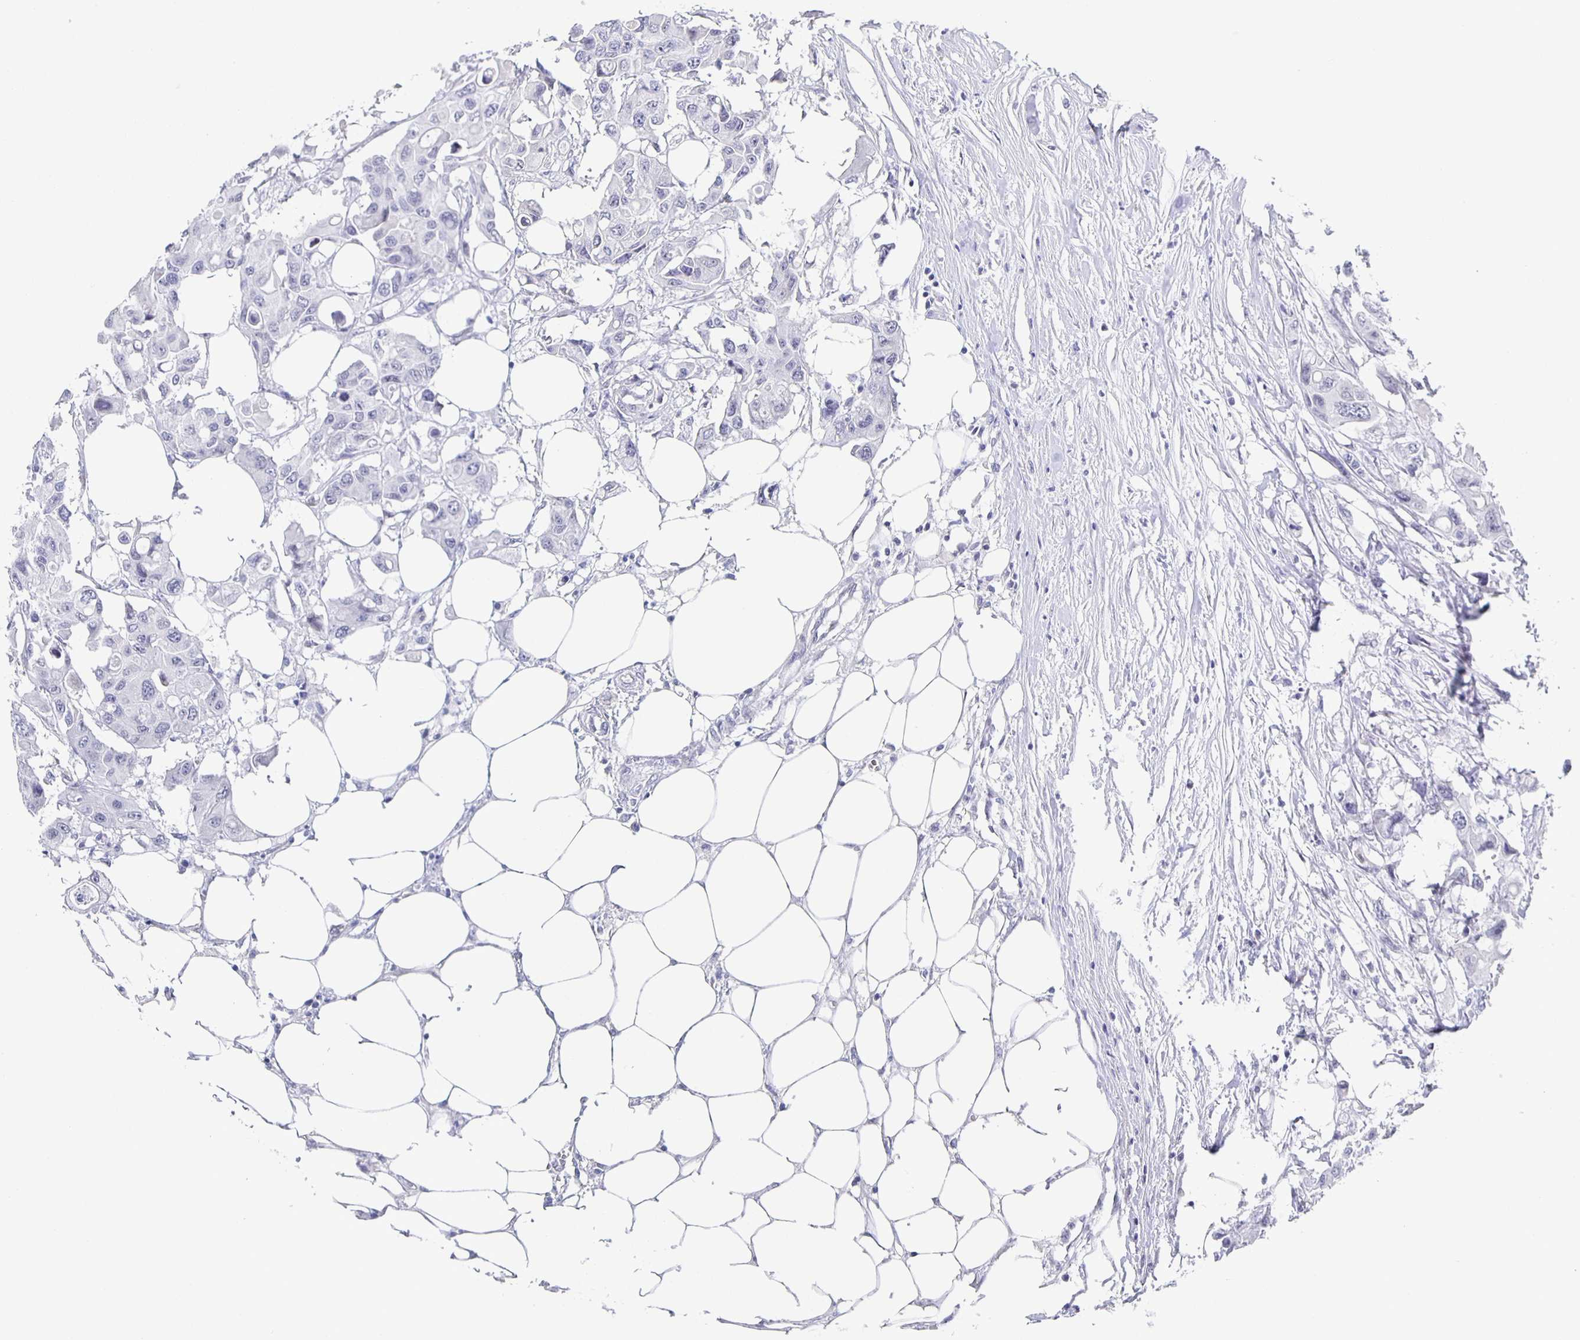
{"staining": {"intensity": "negative", "quantity": "none", "location": "none"}, "tissue": "colorectal cancer", "cell_type": "Tumor cells", "image_type": "cancer", "snomed": [{"axis": "morphology", "description": "Adenocarcinoma, NOS"}, {"axis": "topography", "description": "Colon"}], "caption": "This image is of colorectal cancer (adenocarcinoma) stained with IHC to label a protein in brown with the nuclei are counter-stained blue. There is no positivity in tumor cells. Nuclei are stained in blue.", "gene": "CCDC17", "patient": {"sex": "male", "age": 77}}